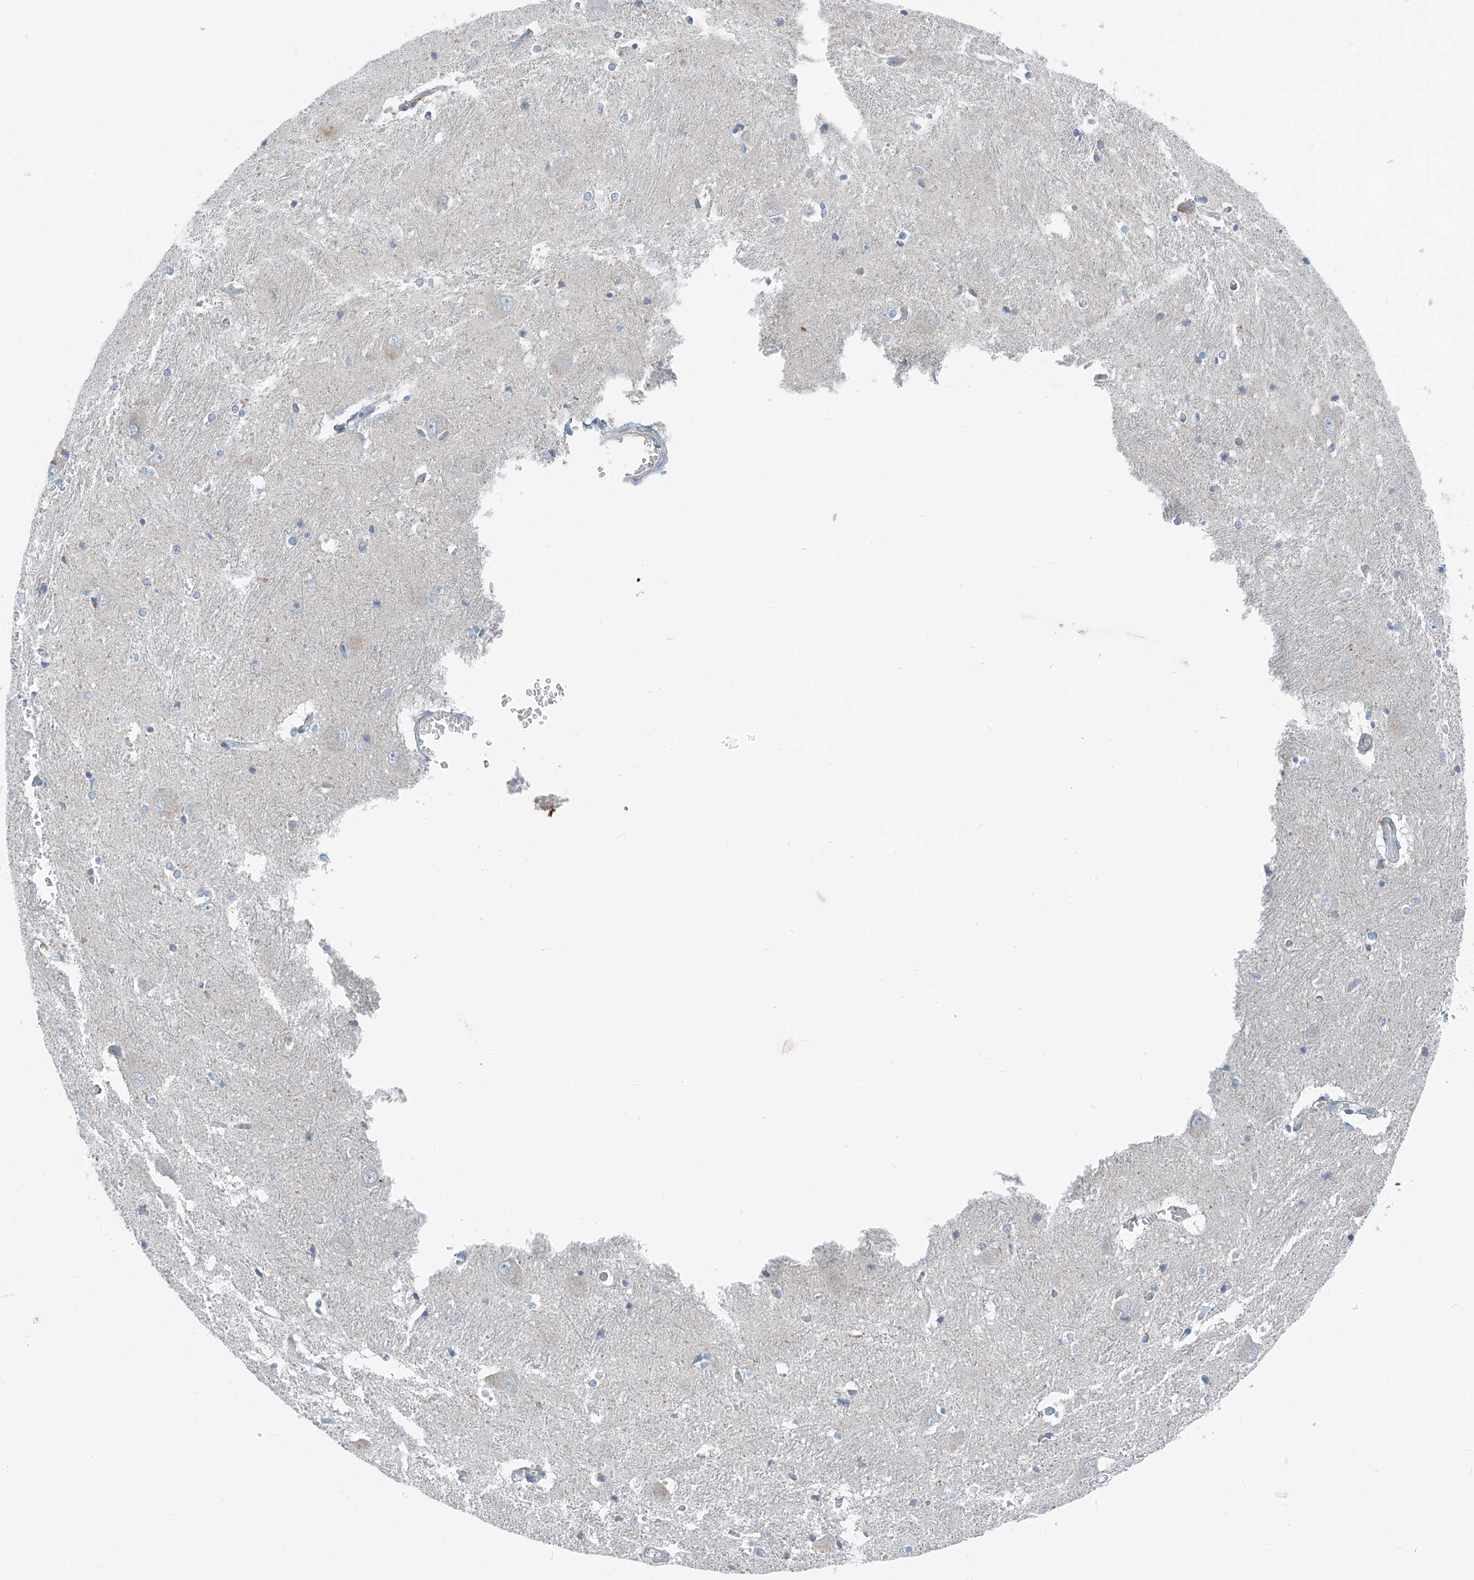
{"staining": {"intensity": "negative", "quantity": "none", "location": "none"}, "tissue": "caudate", "cell_type": "Glial cells", "image_type": "normal", "snomed": [{"axis": "morphology", "description": "Normal tissue, NOS"}, {"axis": "topography", "description": "Lateral ventricle wall"}], "caption": "Protein analysis of benign caudate displays no significant positivity in glial cells. Brightfield microscopy of immunohistochemistry stained with DAB (brown) and hematoxylin (blue), captured at high magnification.", "gene": "FGD2", "patient": {"sex": "male", "age": 37}}